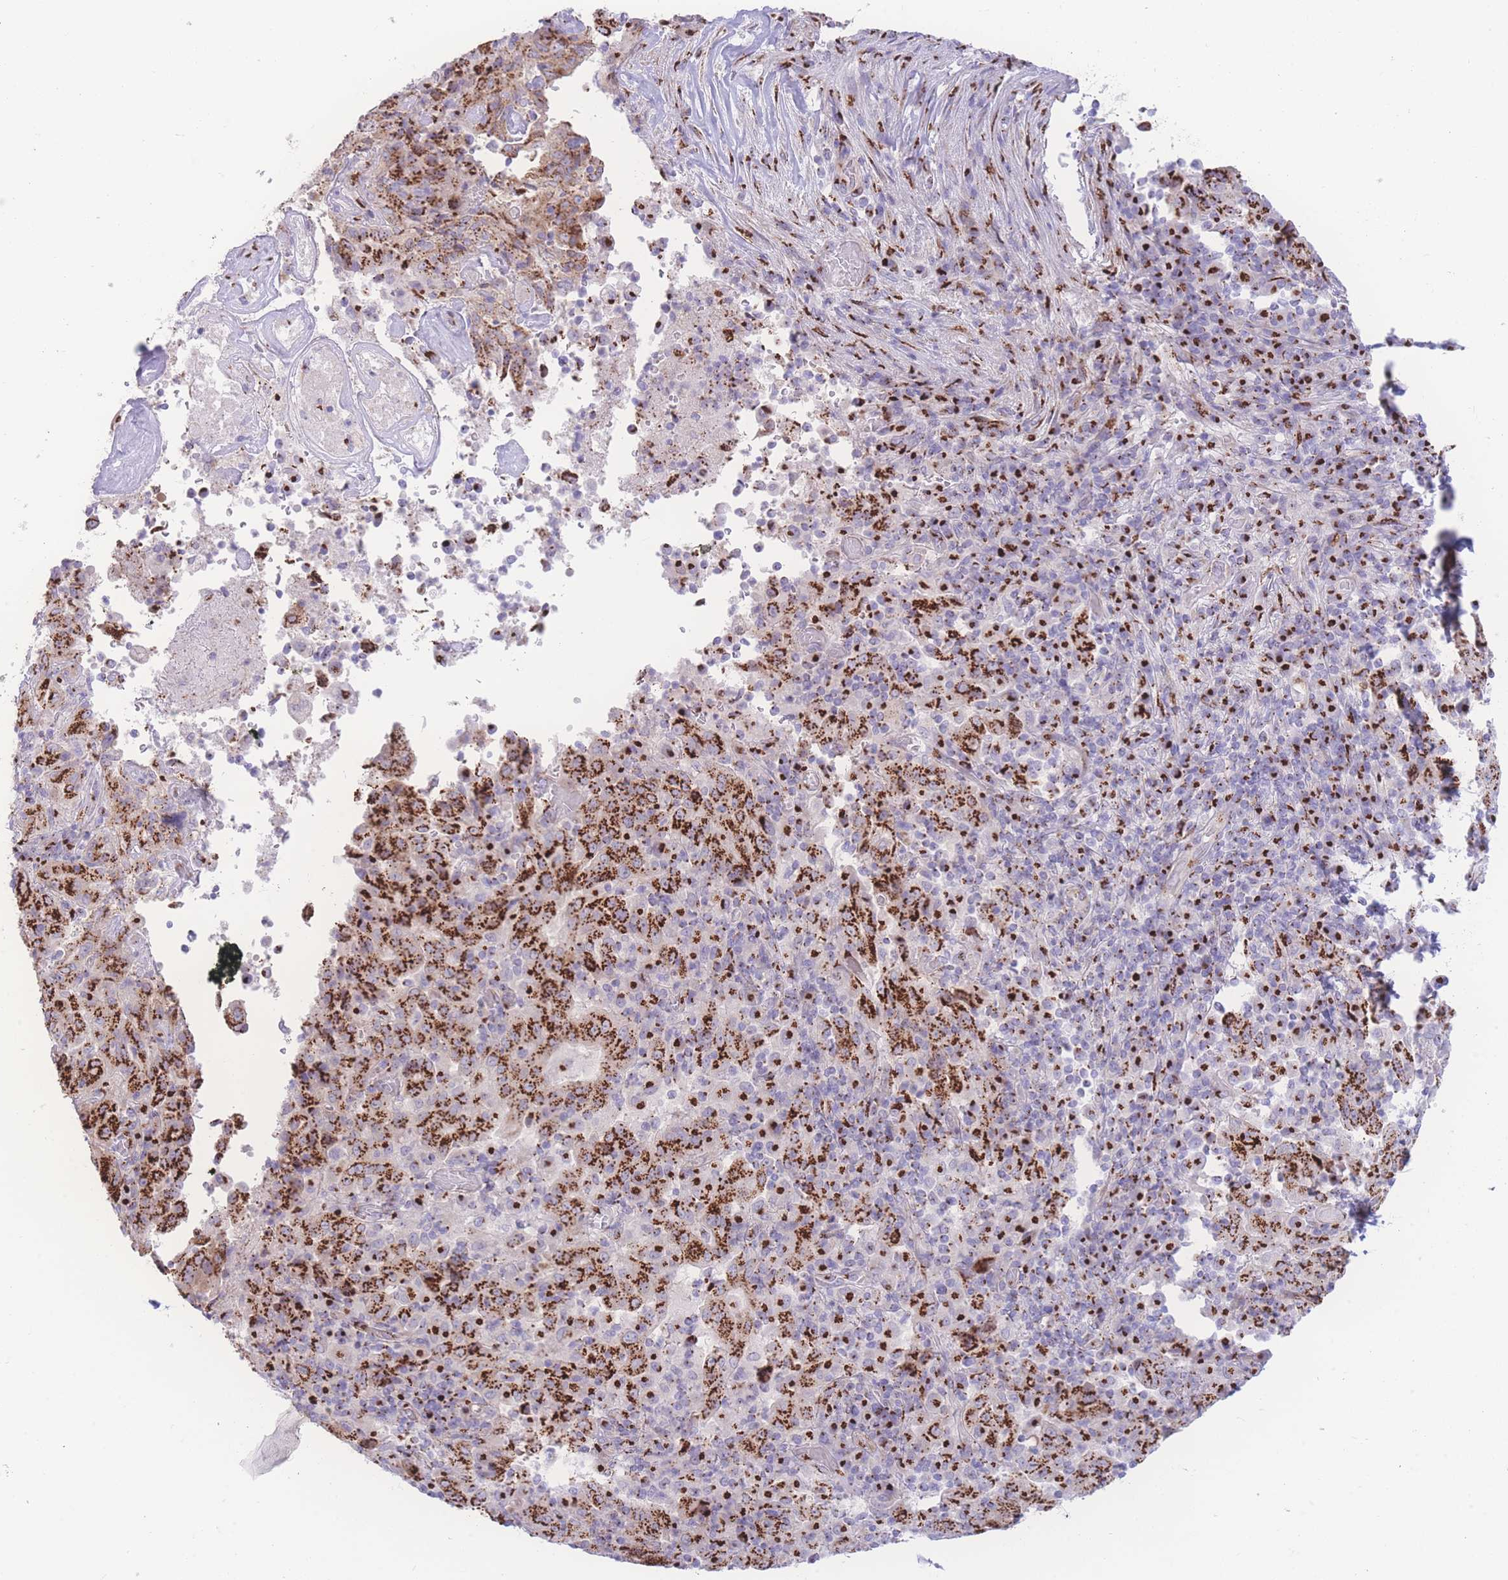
{"staining": {"intensity": "strong", "quantity": ">75%", "location": "cytoplasmic/membranous"}, "tissue": "pancreatic cancer", "cell_type": "Tumor cells", "image_type": "cancer", "snomed": [{"axis": "morphology", "description": "Adenocarcinoma, NOS"}, {"axis": "topography", "description": "Pancreas"}], "caption": "Immunohistochemistry photomicrograph of human pancreatic cancer (adenocarcinoma) stained for a protein (brown), which reveals high levels of strong cytoplasmic/membranous expression in about >75% of tumor cells.", "gene": "GOLM2", "patient": {"sex": "male", "age": 63}}